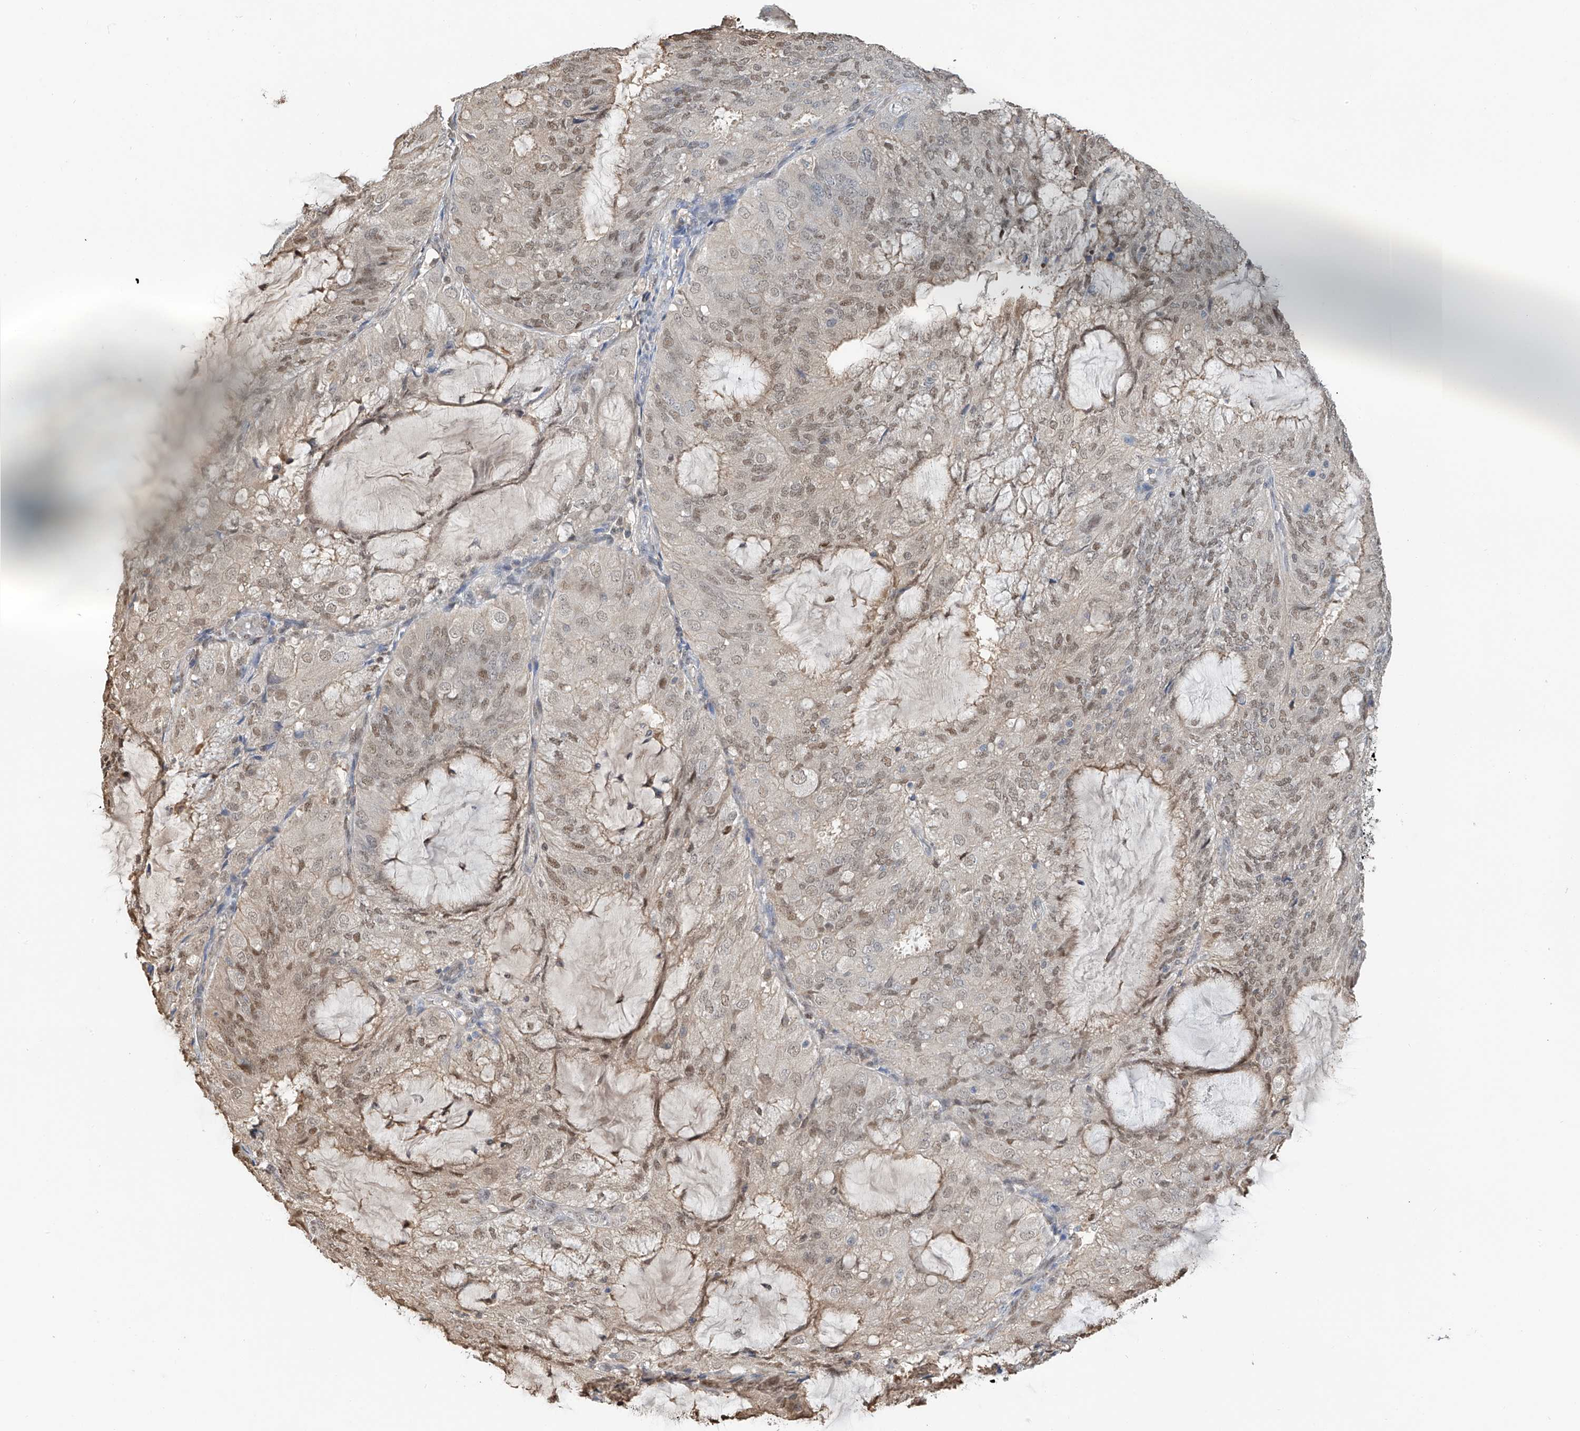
{"staining": {"intensity": "weak", "quantity": "25%-75%", "location": "nuclear"}, "tissue": "endometrial cancer", "cell_type": "Tumor cells", "image_type": "cancer", "snomed": [{"axis": "morphology", "description": "Adenocarcinoma, NOS"}, {"axis": "topography", "description": "Endometrium"}], "caption": "Tumor cells demonstrate low levels of weak nuclear expression in approximately 25%-75% of cells in endometrial cancer (adenocarcinoma).", "gene": "PMM1", "patient": {"sex": "female", "age": 81}}